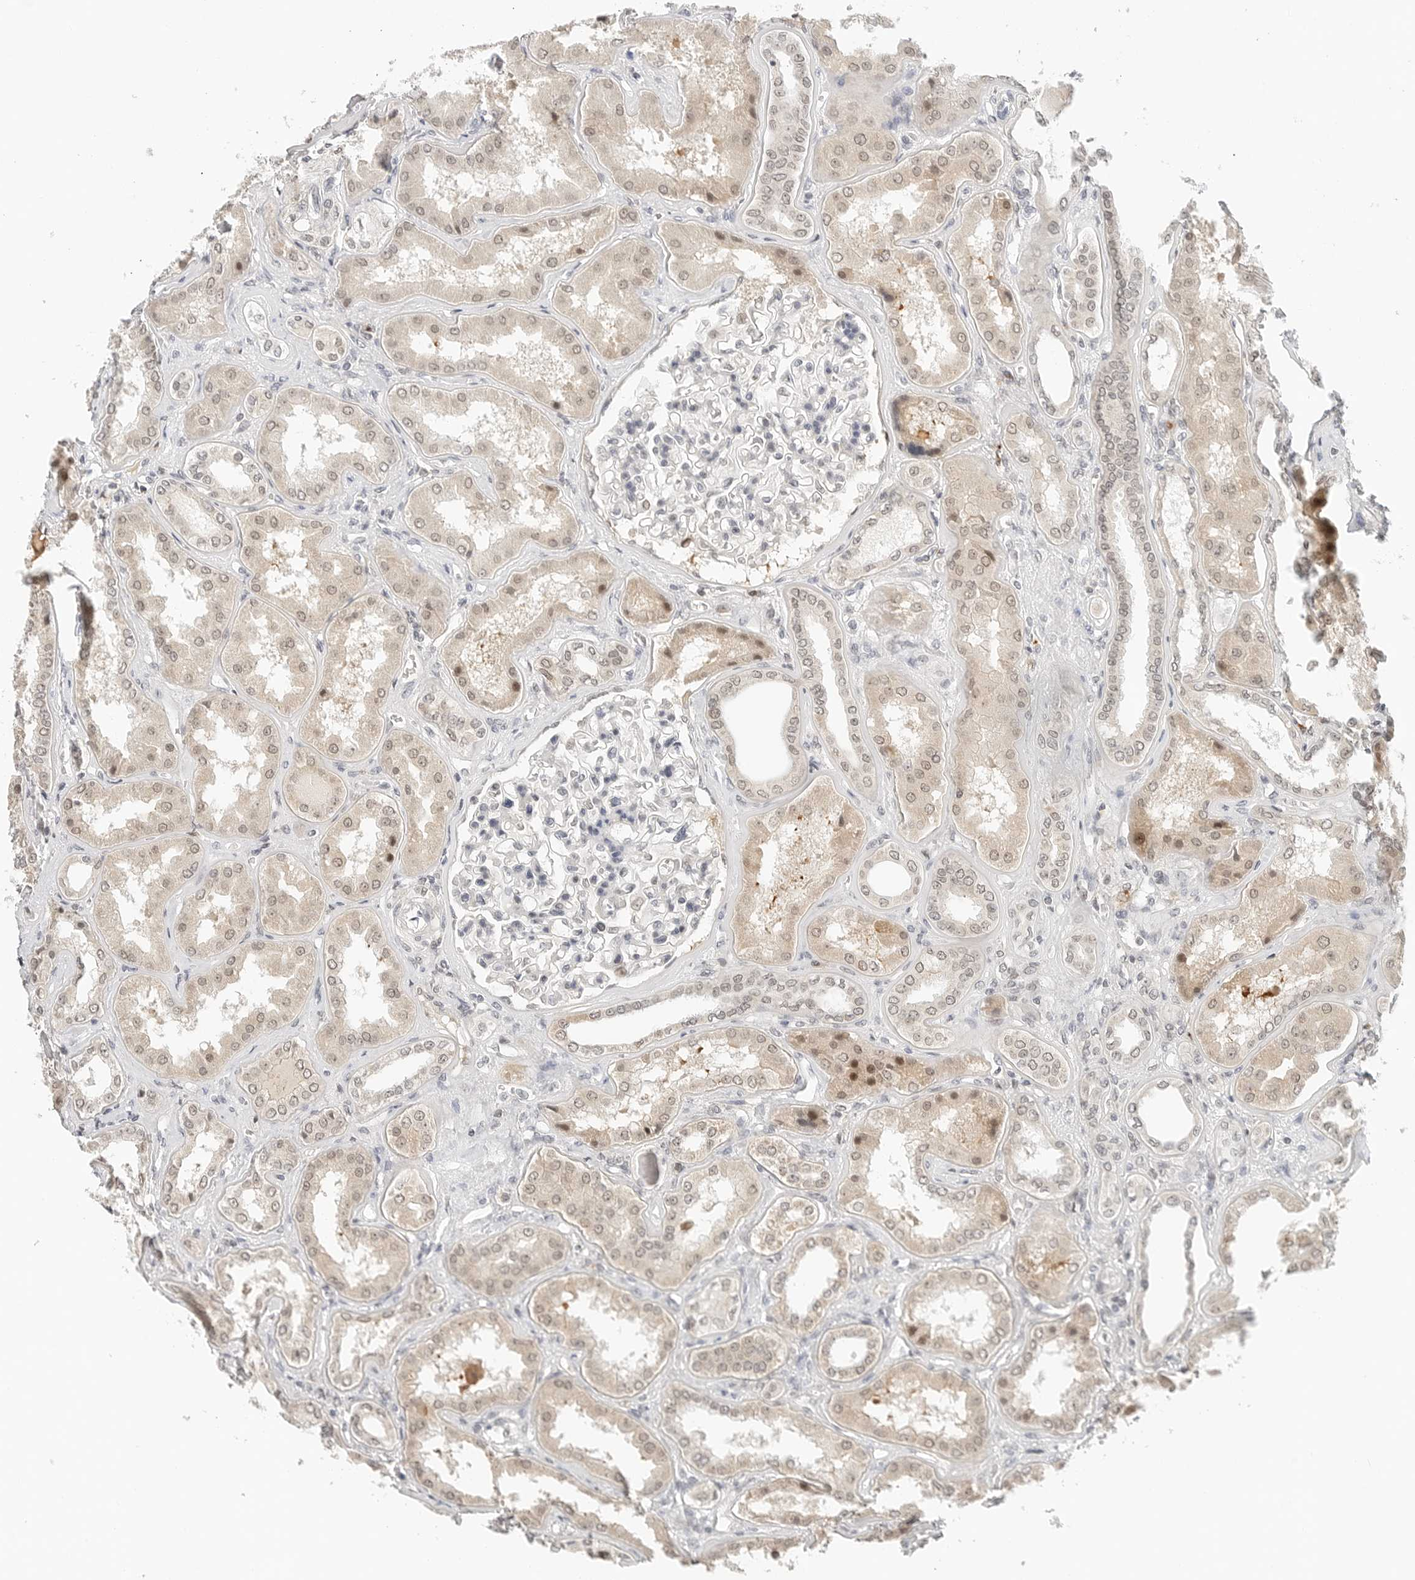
{"staining": {"intensity": "negative", "quantity": "none", "location": "none"}, "tissue": "kidney", "cell_type": "Cells in glomeruli", "image_type": "normal", "snomed": [{"axis": "morphology", "description": "Normal tissue, NOS"}, {"axis": "topography", "description": "Kidney"}], "caption": "Immunohistochemistry (IHC) micrograph of normal kidney: kidney stained with DAB (3,3'-diaminobenzidine) demonstrates no significant protein staining in cells in glomeruli. (DAB (3,3'-diaminobenzidine) immunohistochemistry, high magnification).", "gene": "TSEN2", "patient": {"sex": "female", "age": 56}}